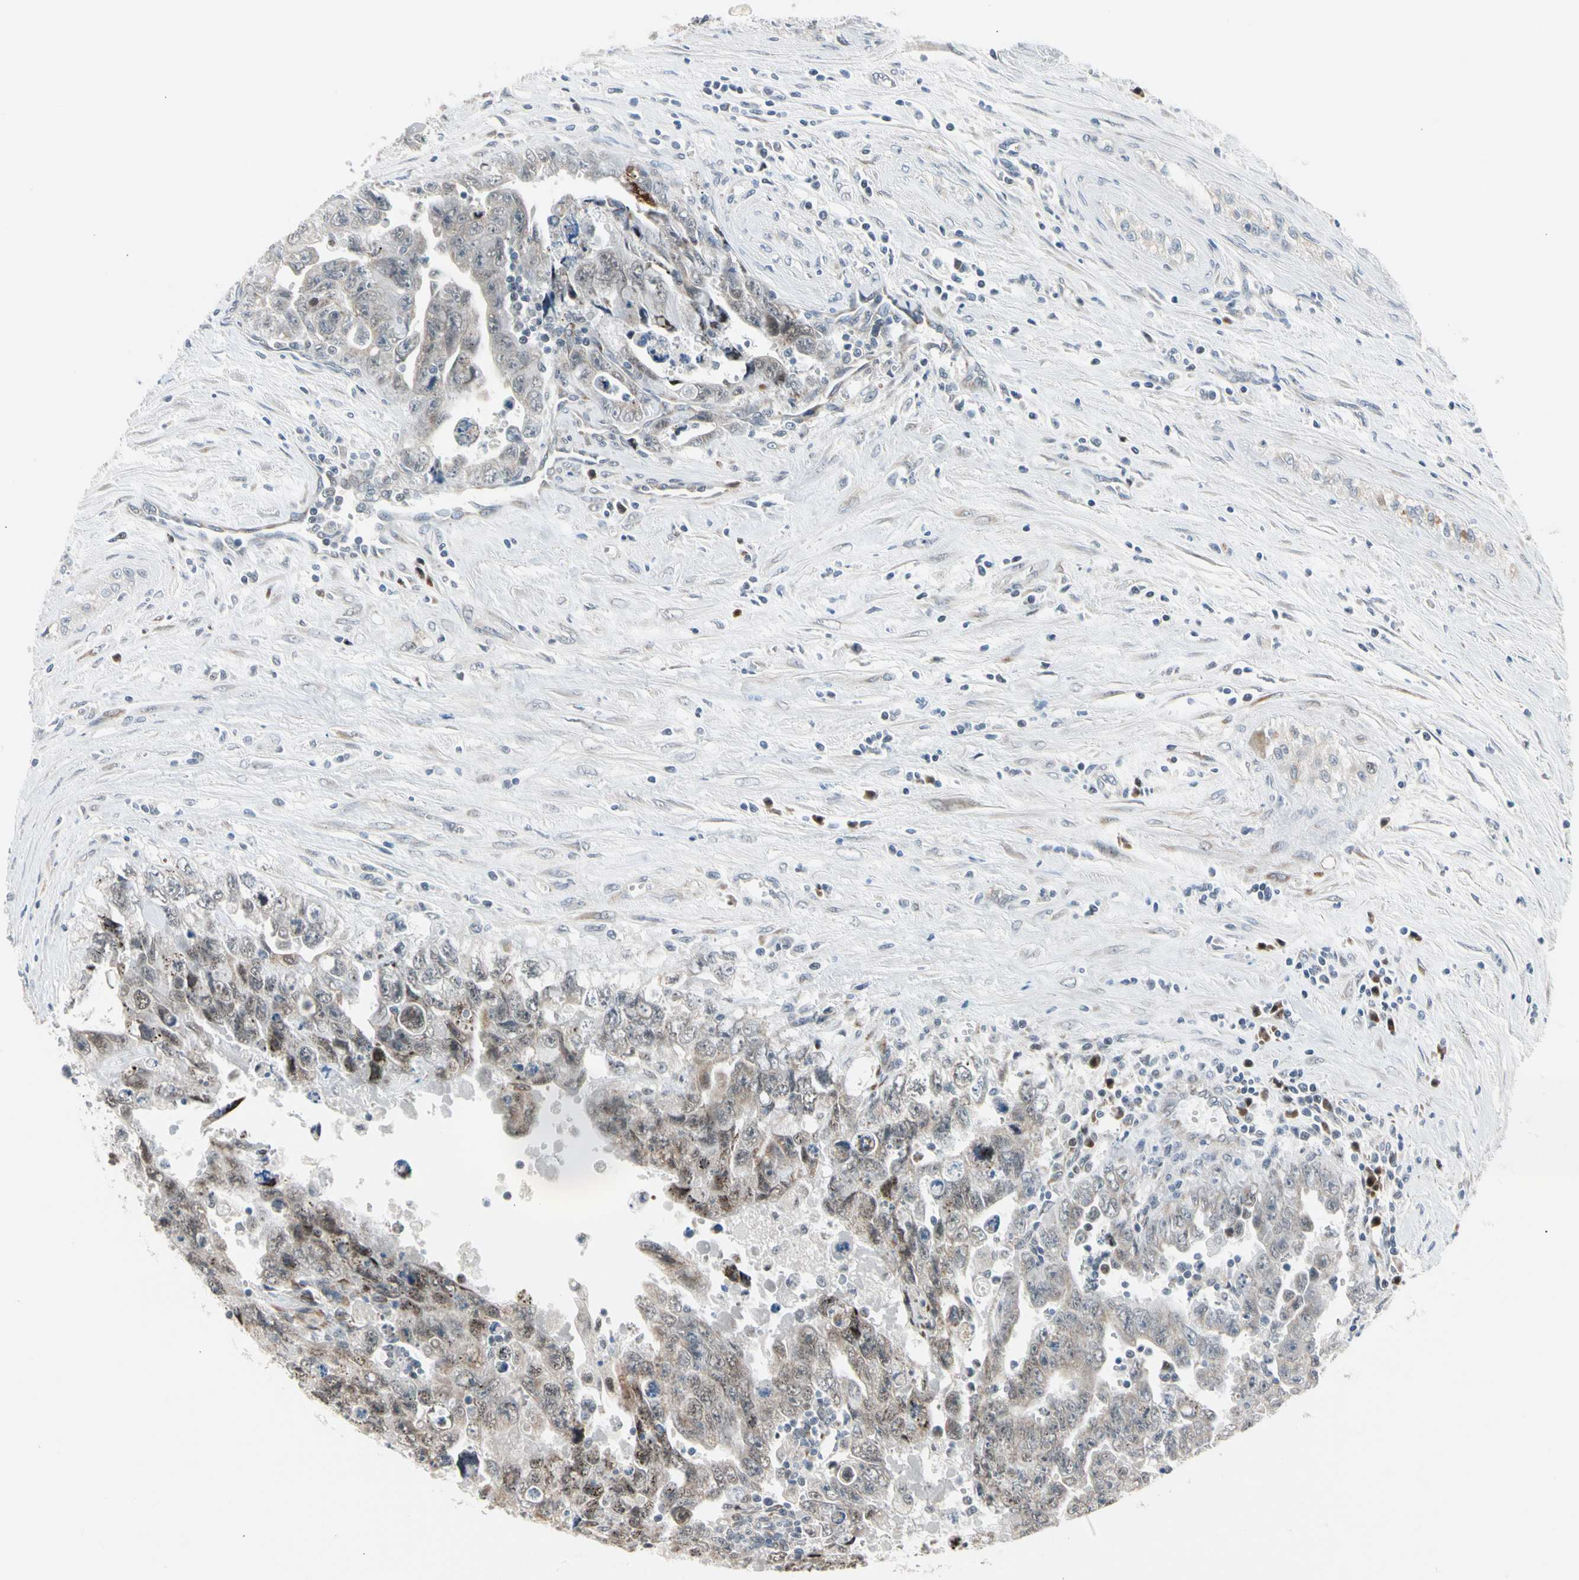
{"staining": {"intensity": "moderate", "quantity": ">75%", "location": "cytoplasmic/membranous,nuclear"}, "tissue": "testis cancer", "cell_type": "Tumor cells", "image_type": "cancer", "snomed": [{"axis": "morphology", "description": "Carcinoma, Embryonal, NOS"}, {"axis": "topography", "description": "Testis"}], "caption": "Protein expression analysis of testis cancer (embryonal carcinoma) reveals moderate cytoplasmic/membranous and nuclear expression in about >75% of tumor cells. The staining was performed using DAB (3,3'-diaminobenzidine) to visualize the protein expression in brown, while the nuclei were stained in blue with hematoxylin (Magnification: 20x).", "gene": "MARK1", "patient": {"sex": "male", "age": 28}}